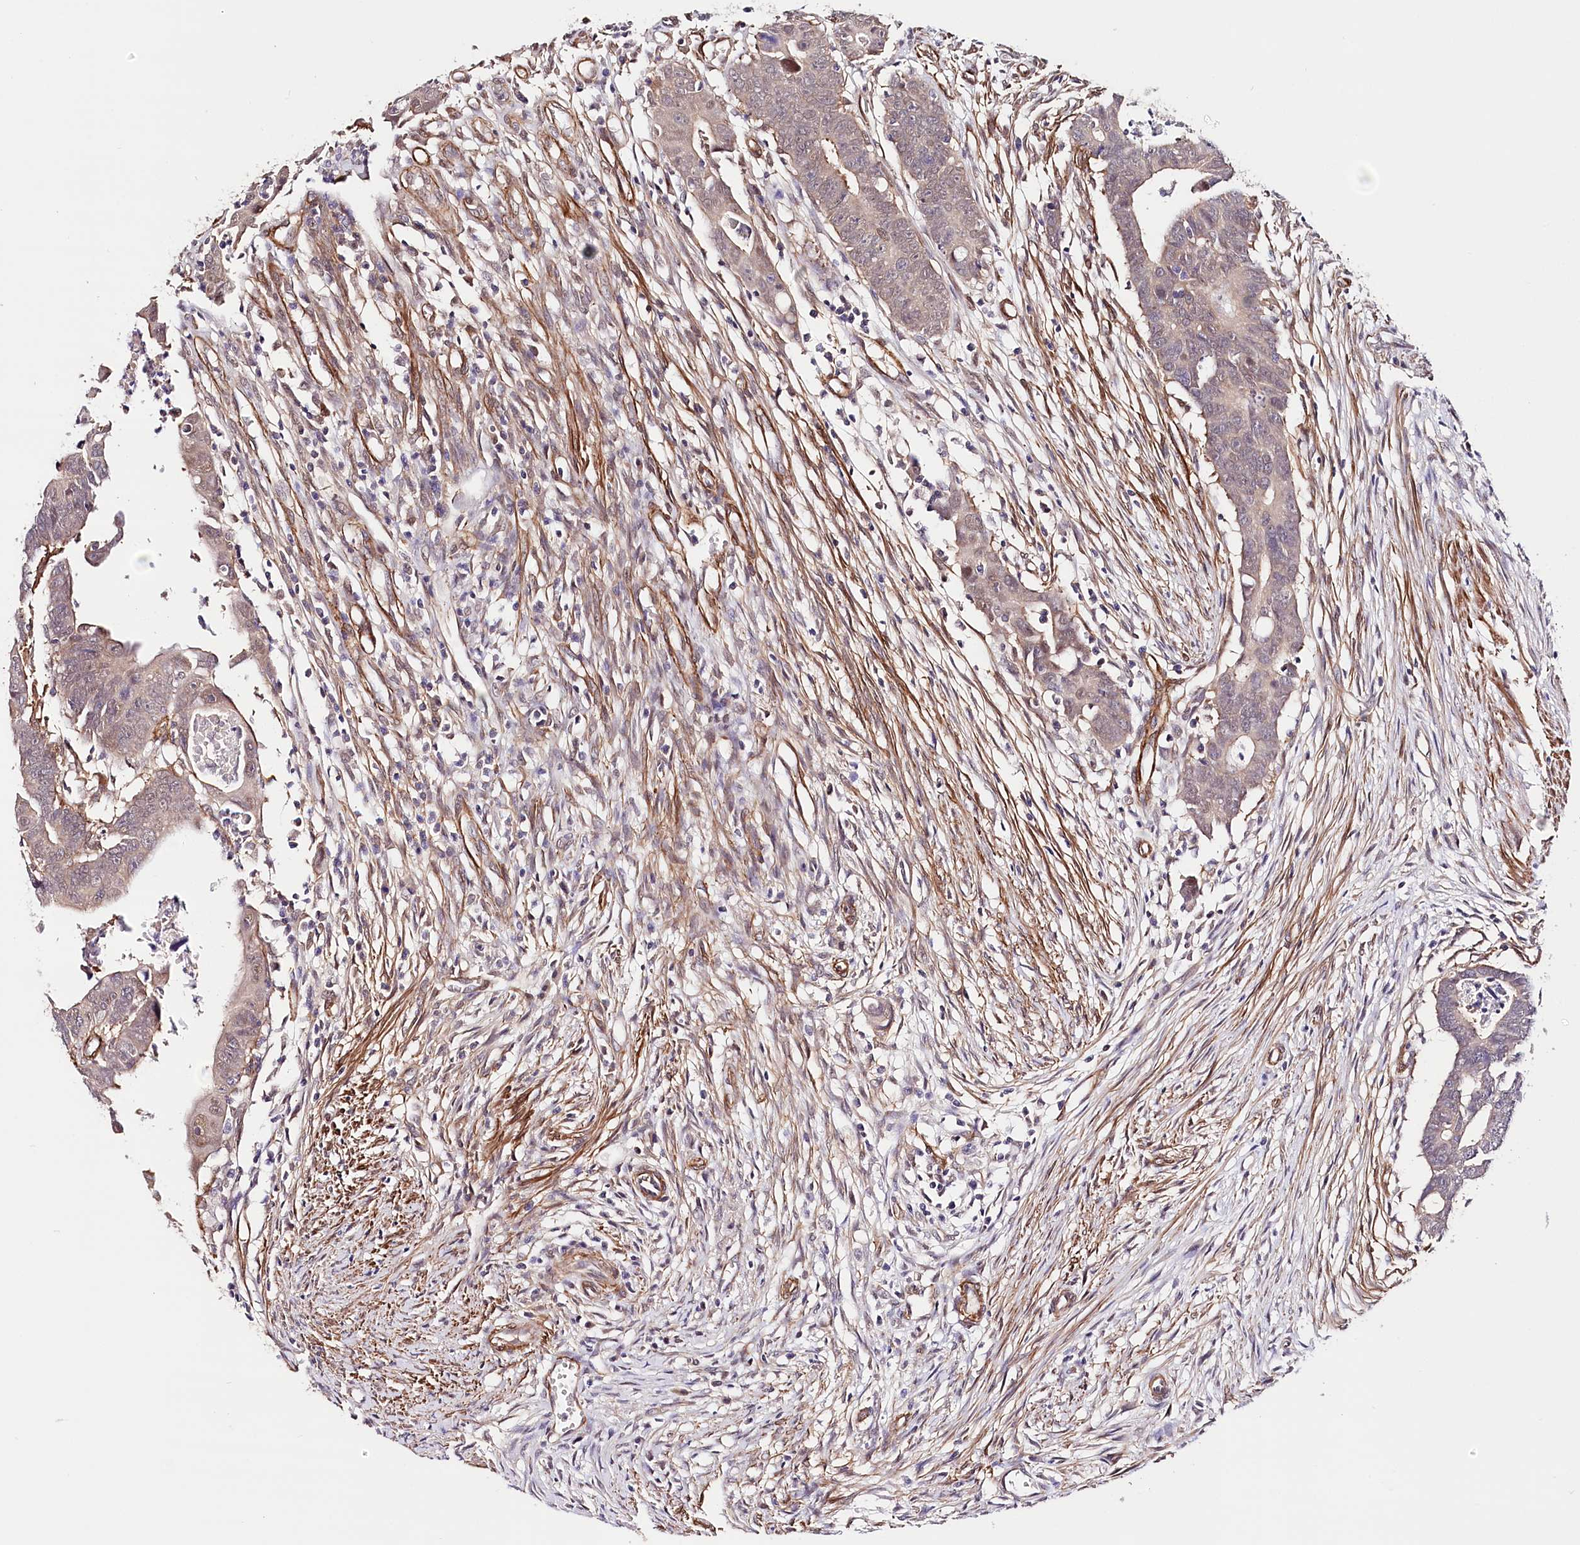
{"staining": {"intensity": "weak", "quantity": "<25%", "location": "nuclear"}, "tissue": "colorectal cancer", "cell_type": "Tumor cells", "image_type": "cancer", "snomed": [{"axis": "morphology", "description": "Adenocarcinoma, NOS"}, {"axis": "topography", "description": "Rectum"}], "caption": "Immunohistochemistry (IHC) photomicrograph of neoplastic tissue: colorectal cancer (adenocarcinoma) stained with DAB (3,3'-diaminobenzidine) demonstrates no significant protein expression in tumor cells.", "gene": "PPP2R5B", "patient": {"sex": "female", "age": 65}}